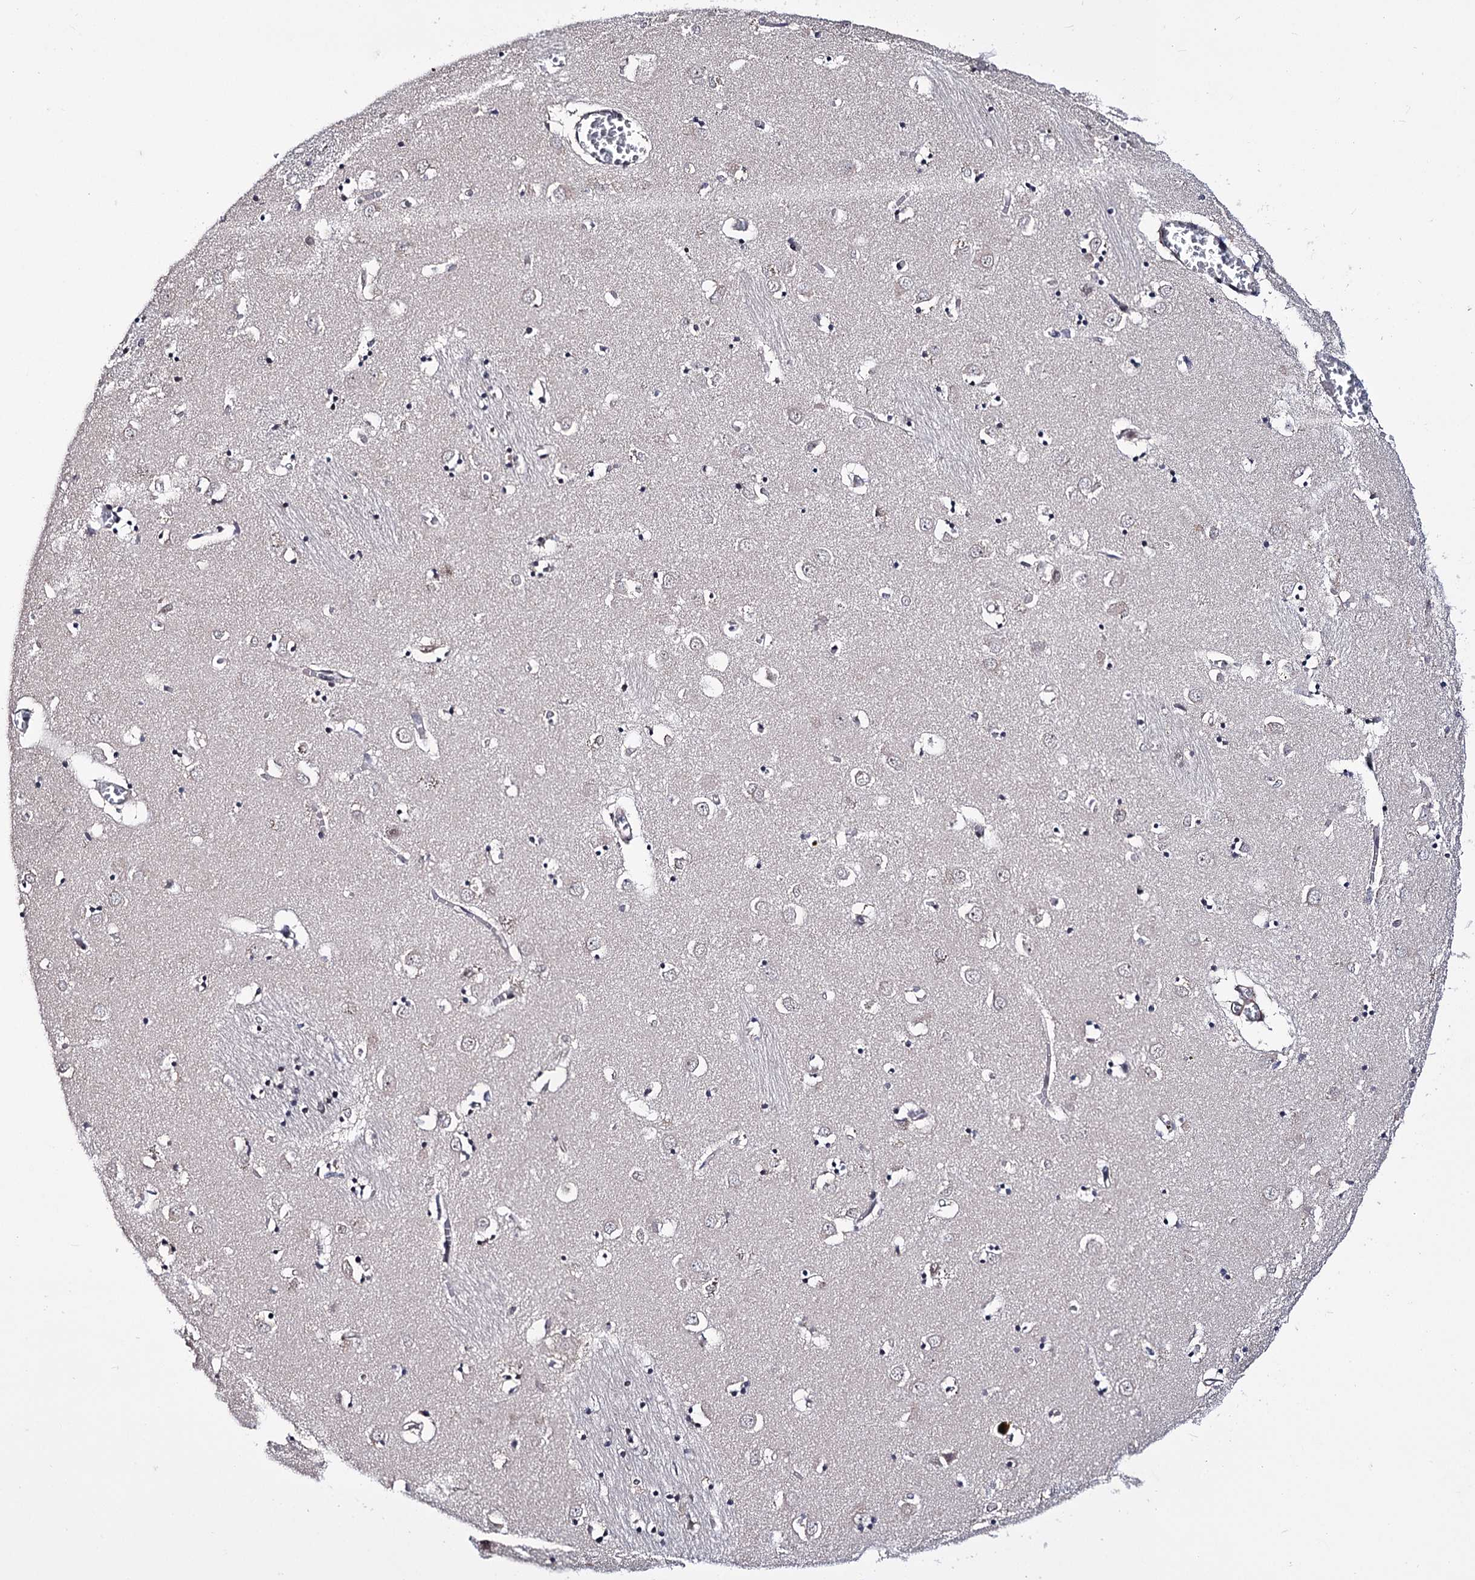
{"staining": {"intensity": "weak", "quantity": "<25%", "location": "nuclear"}, "tissue": "caudate", "cell_type": "Glial cells", "image_type": "normal", "snomed": [{"axis": "morphology", "description": "Normal tissue, NOS"}, {"axis": "topography", "description": "Lateral ventricle wall"}], "caption": "DAB immunohistochemical staining of benign human caudate demonstrates no significant positivity in glial cells. (DAB (3,3'-diaminobenzidine) immunohistochemistry (IHC) with hematoxylin counter stain).", "gene": "PPRC1", "patient": {"sex": "male", "age": 70}}